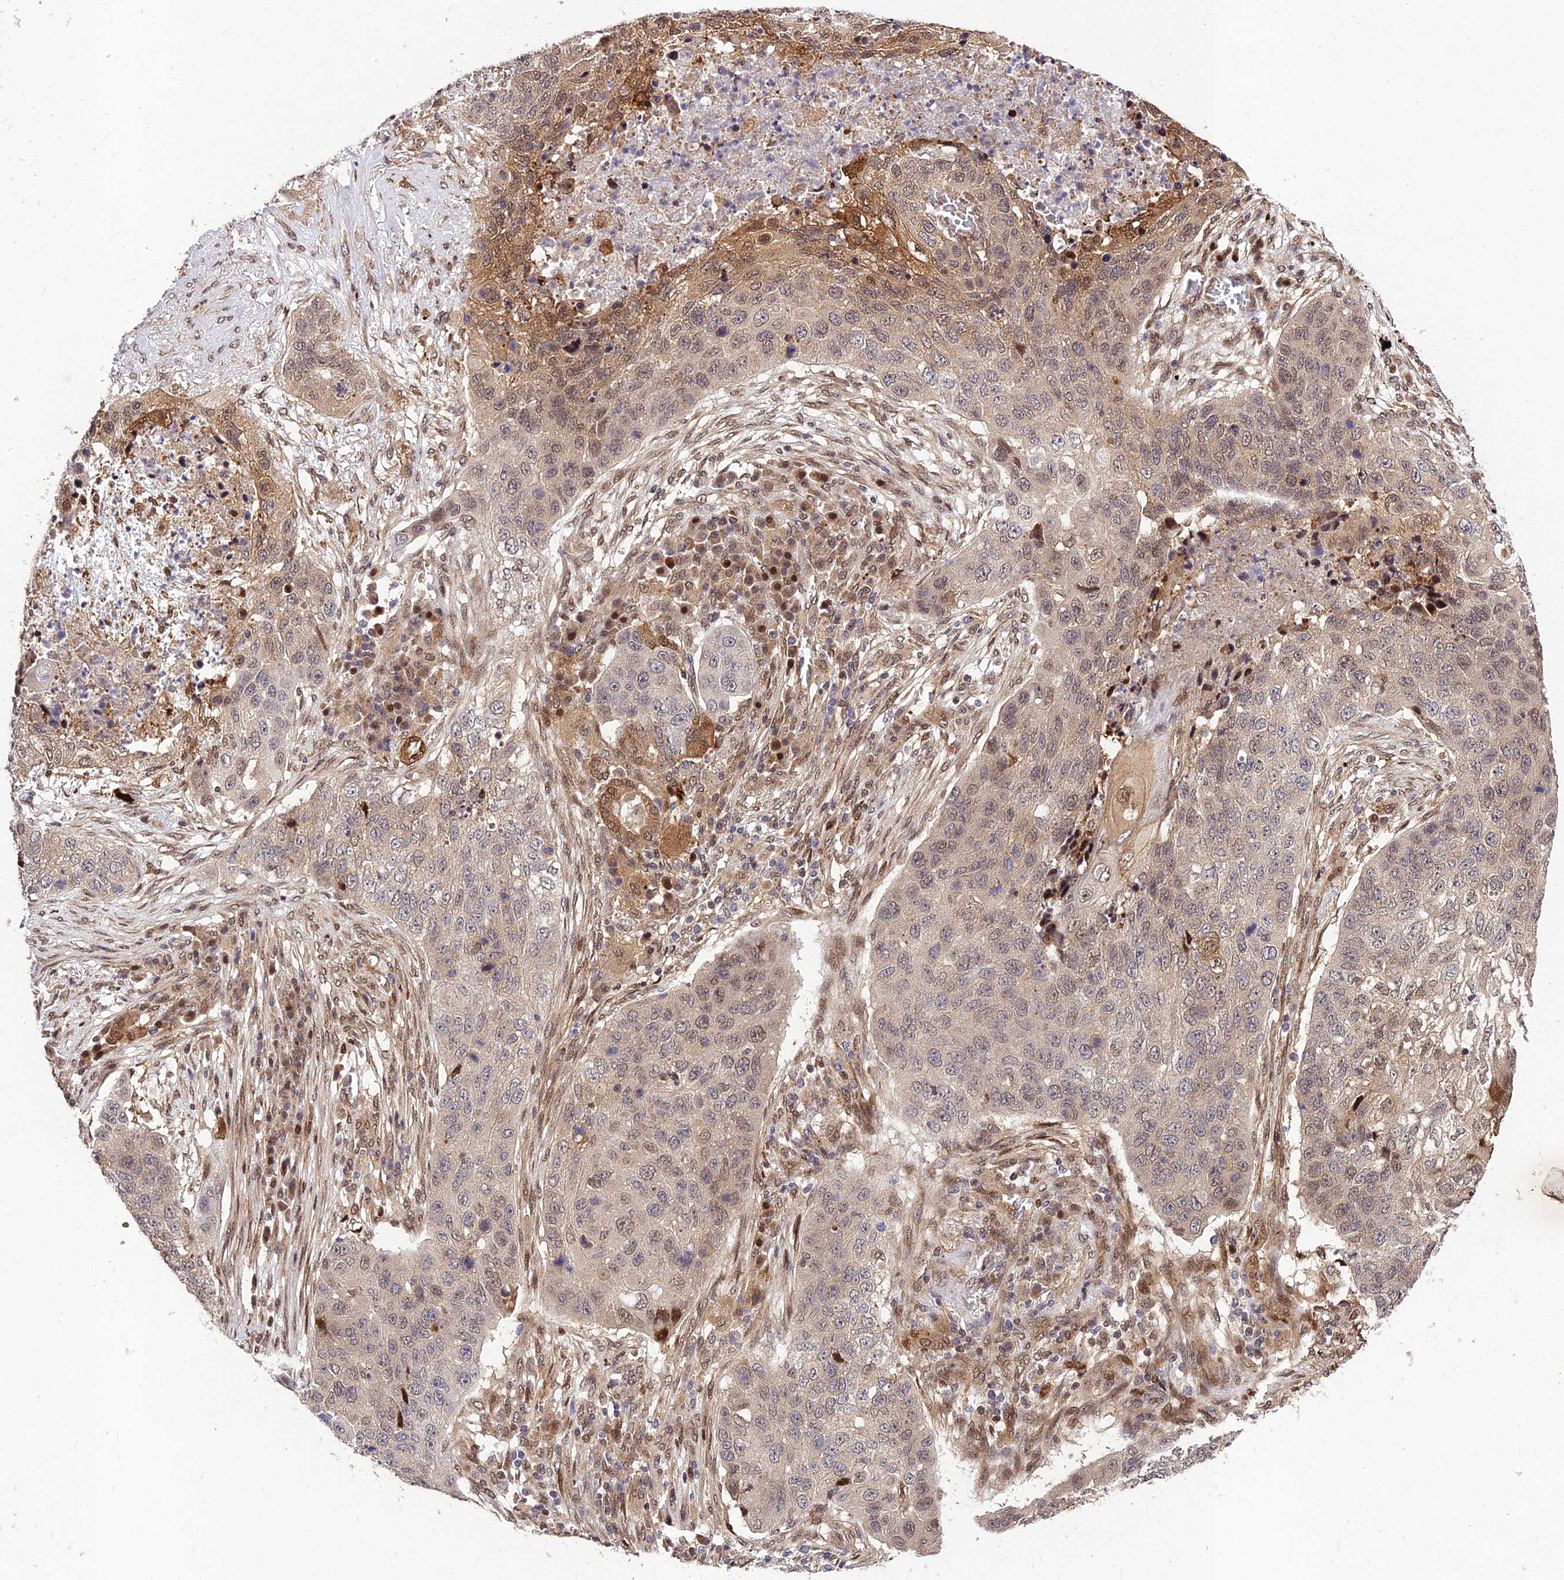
{"staining": {"intensity": "moderate", "quantity": "<25%", "location": "cytoplasmic/membranous,nuclear"}, "tissue": "lung cancer", "cell_type": "Tumor cells", "image_type": "cancer", "snomed": [{"axis": "morphology", "description": "Squamous cell carcinoma, NOS"}, {"axis": "topography", "description": "Lung"}], "caption": "Tumor cells show low levels of moderate cytoplasmic/membranous and nuclear expression in about <25% of cells in lung cancer. The staining was performed using DAB (3,3'-diaminobenzidine) to visualize the protein expression in brown, while the nuclei were stained in blue with hematoxylin (Magnification: 20x).", "gene": "MKKS", "patient": {"sex": "female", "age": 63}}